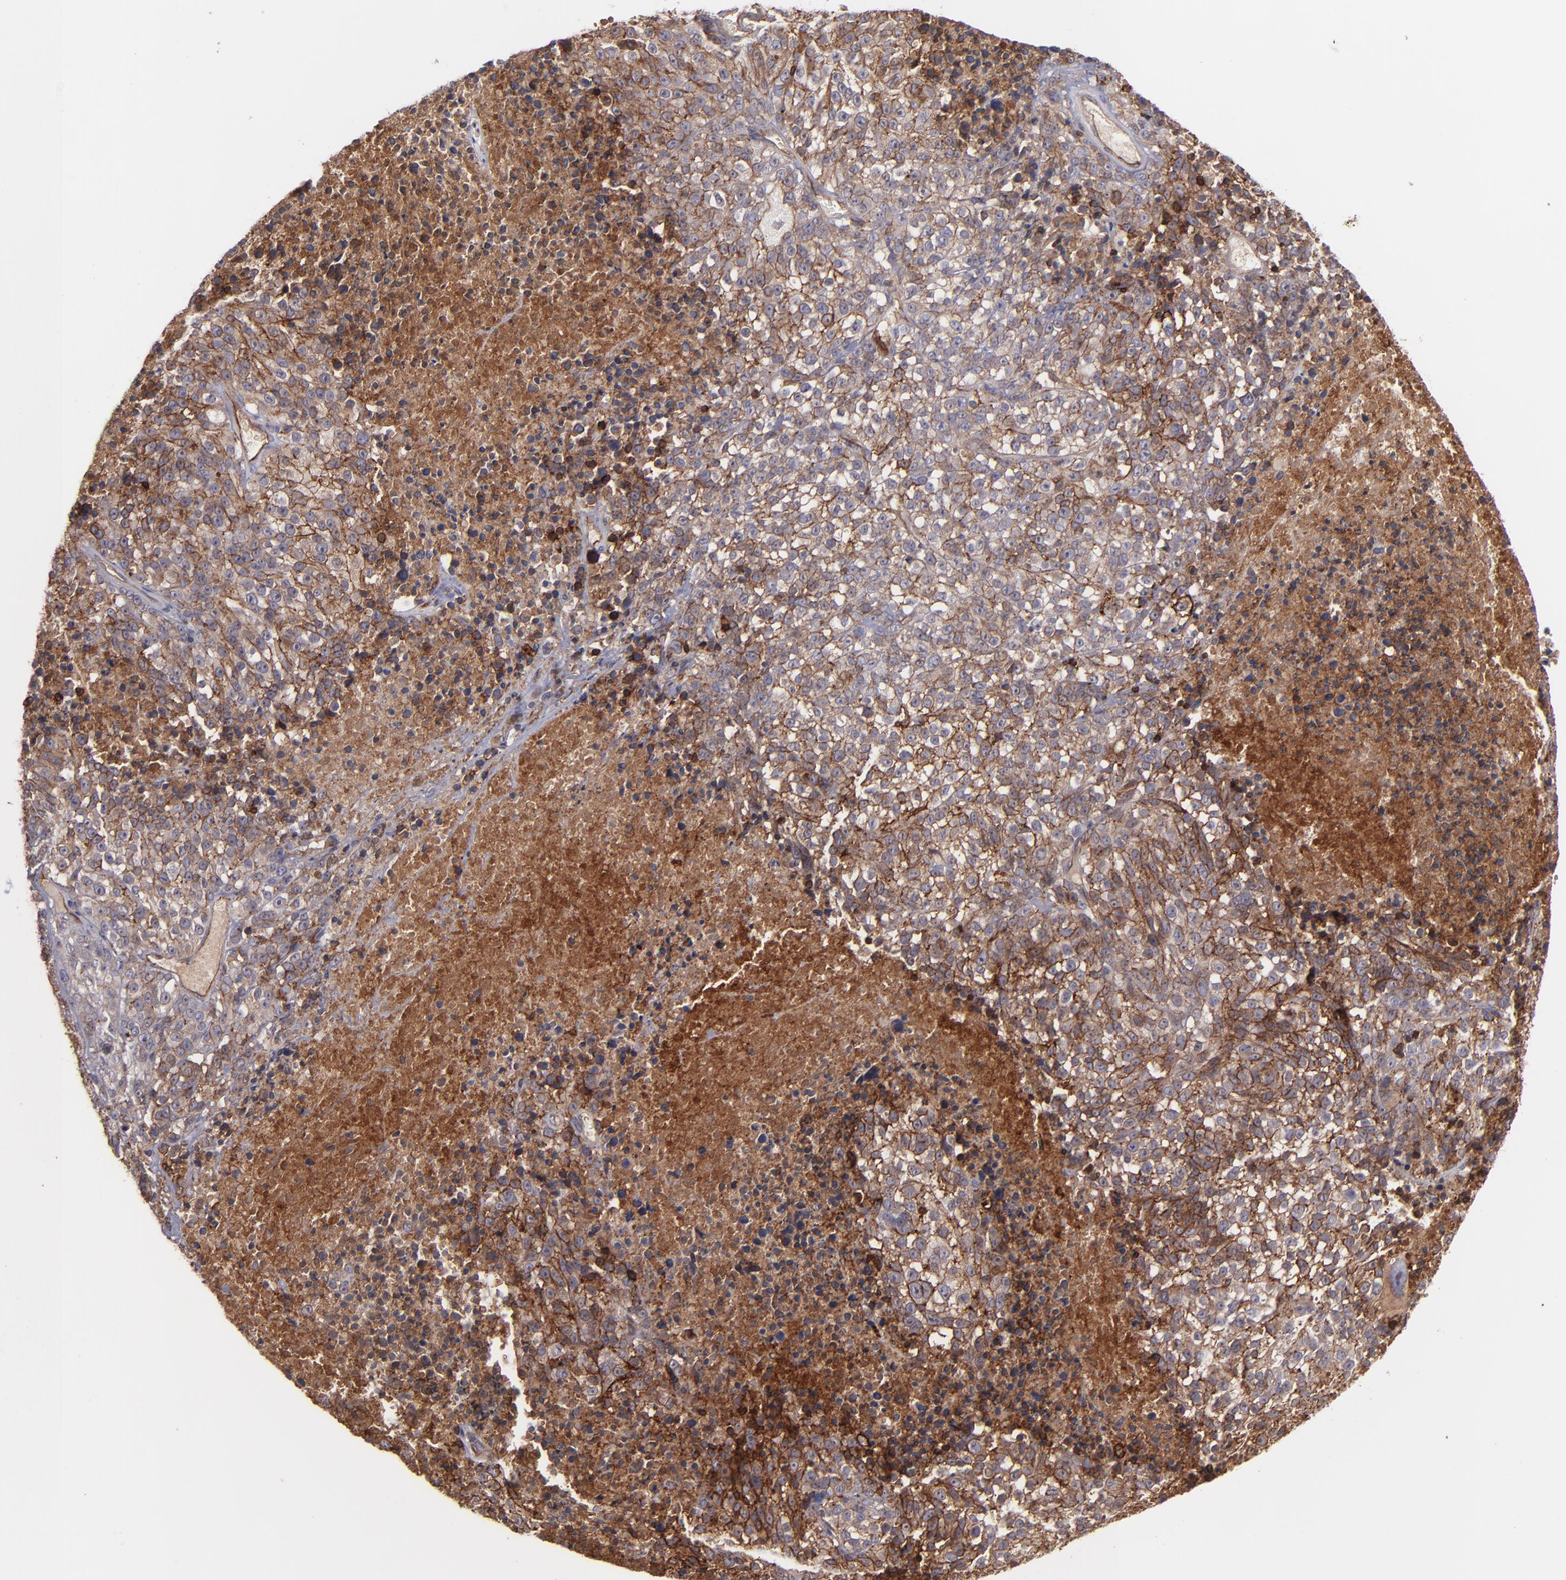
{"staining": {"intensity": "strong", "quantity": ">75%", "location": "cytoplasmic/membranous"}, "tissue": "melanoma", "cell_type": "Tumor cells", "image_type": "cancer", "snomed": [{"axis": "morphology", "description": "Malignant melanoma, Metastatic site"}, {"axis": "topography", "description": "Cerebral cortex"}], "caption": "Melanoma stained with immunohistochemistry (IHC) exhibits strong cytoplasmic/membranous staining in about >75% of tumor cells.", "gene": "ICAM1", "patient": {"sex": "female", "age": 52}}